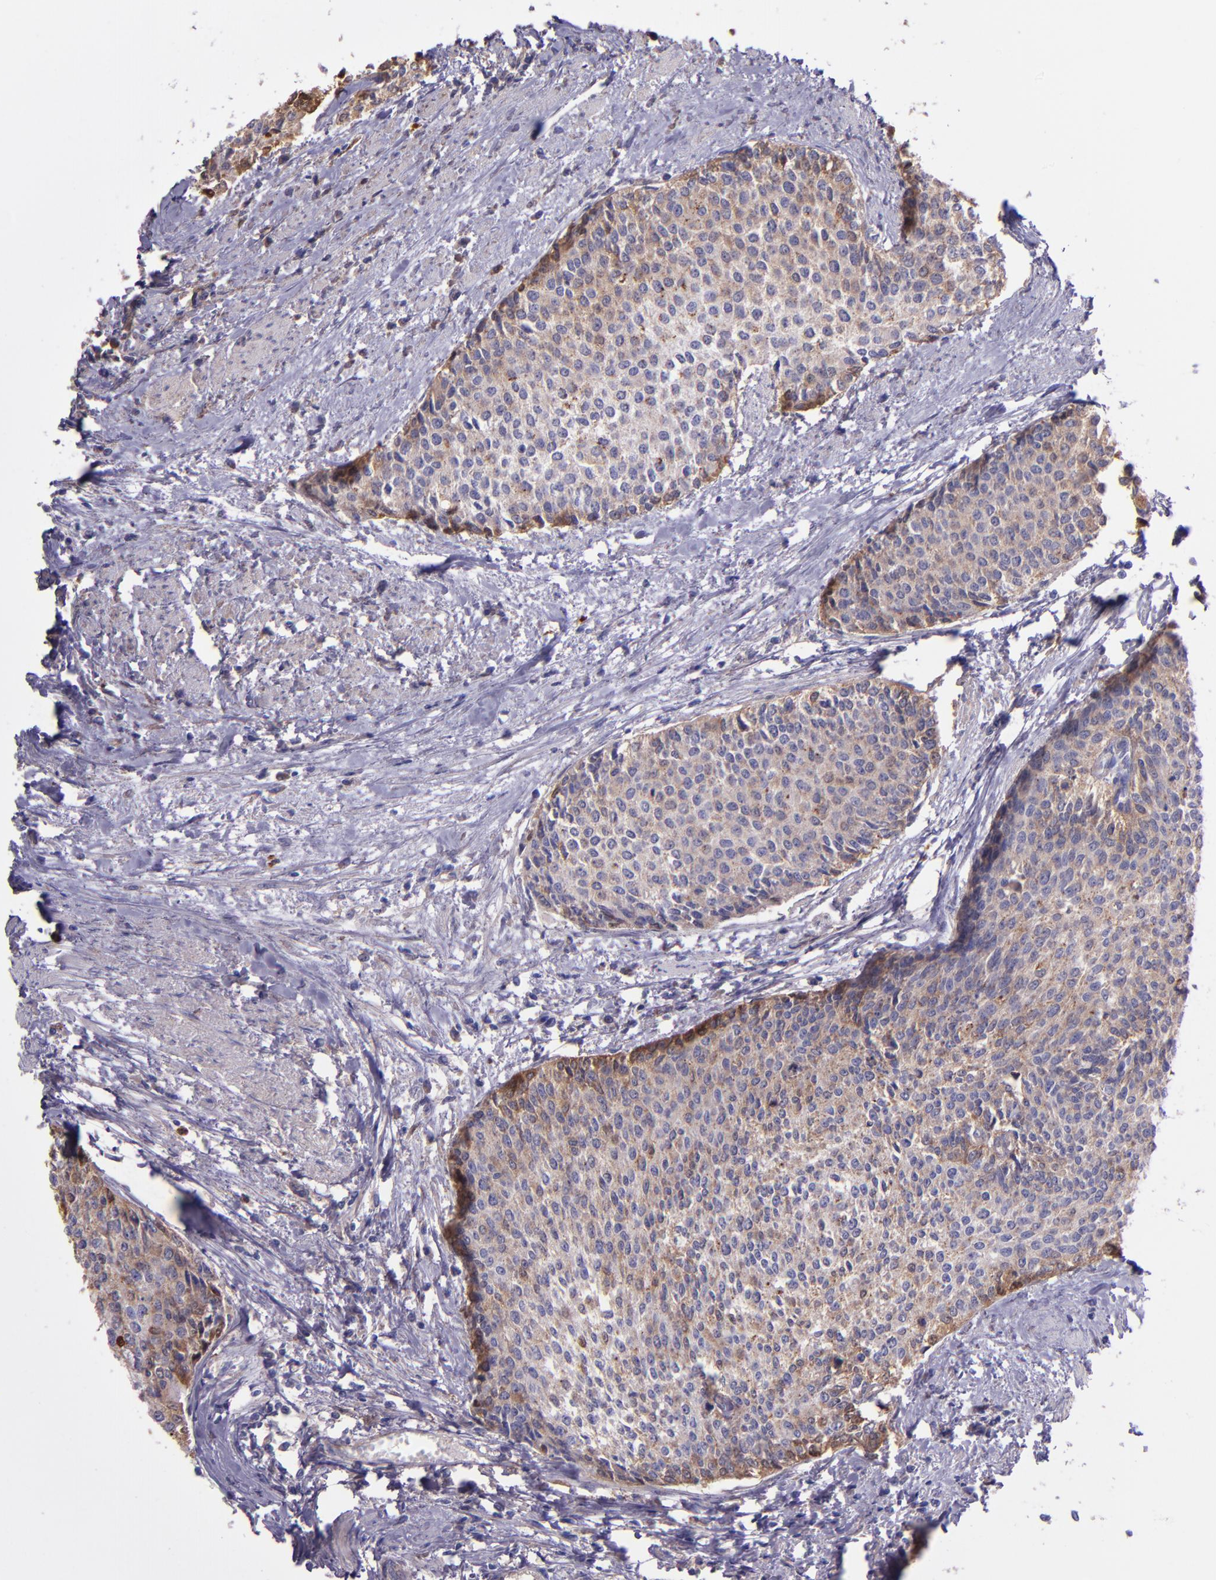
{"staining": {"intensity": "weak", "quantity": ">75%", "location": "cytoplasmic/membranous"}, "tissue": "urothelial cancer", "cell_type": "Tumor cells", "image_type": "cancer", "snomed": [{"axis": "morphology", "description": "Urothelial carcinoma, Low grade"}, {"axis": "topography", "description": "Urinary bladder"}], "caption": "This image shows immunohistochemistry staining of urothelial carcinoma (low-grade), with low weak cytoplasmic/membranous staining in about >75% of tumor cells.", "gene": "WASHC1", "patient": {"sex": "female", "age": 73}}